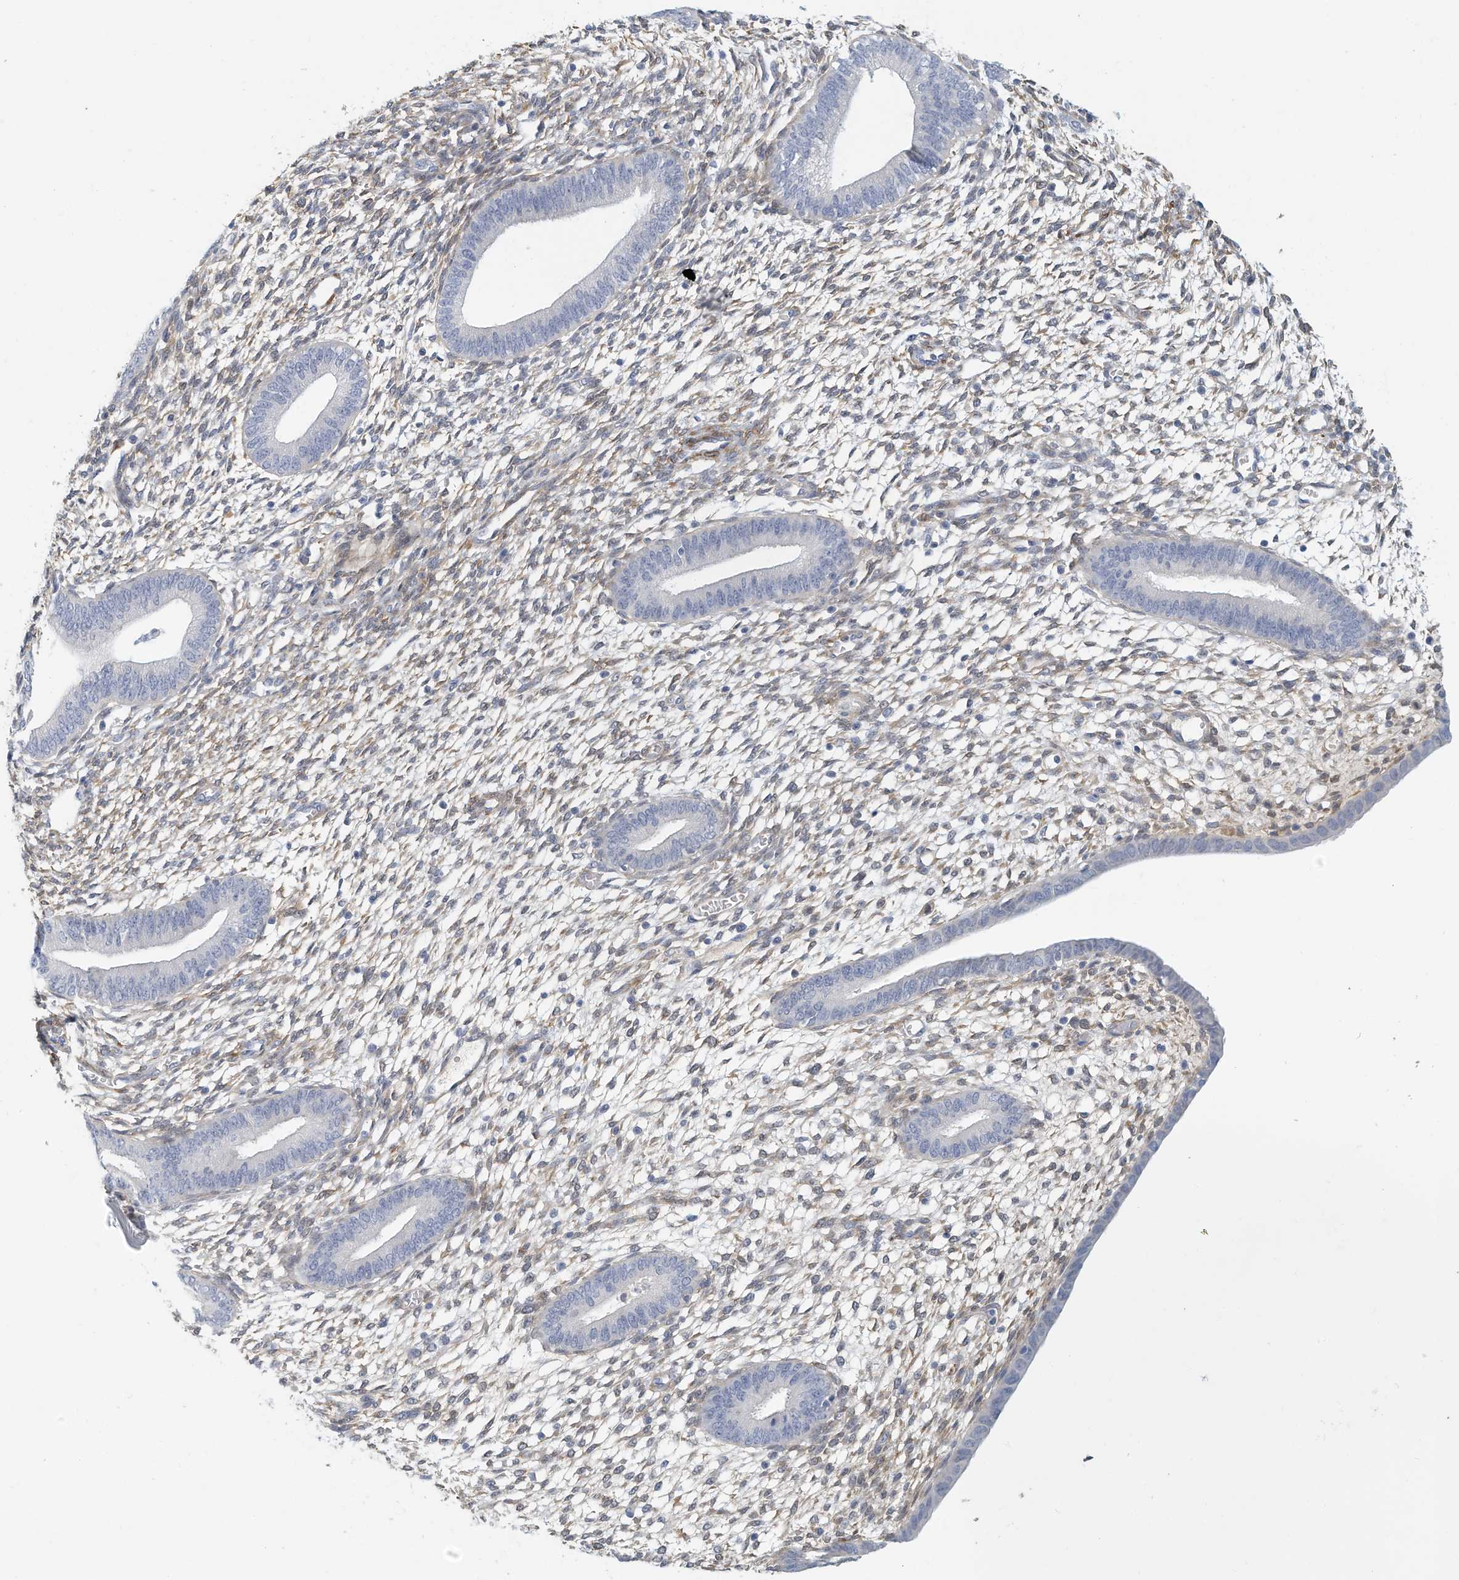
{"staining": {"intensity": "weak", "quantity": "<25%", "location": "cytoplasmic/membranous"}, "tissue": "endometrium", "cell_type": "Cells in endometrial stroma", "image_type": "normal", "snomed": [{"axis": "morphology", "description": "Normal tissue, NOS"}, {"axis": "topography", "description": "Endometrium"}], "caption": "Unremarkable endometrium was stained to show a protein in brown. There is no significant staining in cells in endometrial stroma.", "gene": "ARHGAP28", "patient": {"sex": "female", "age": 46}}